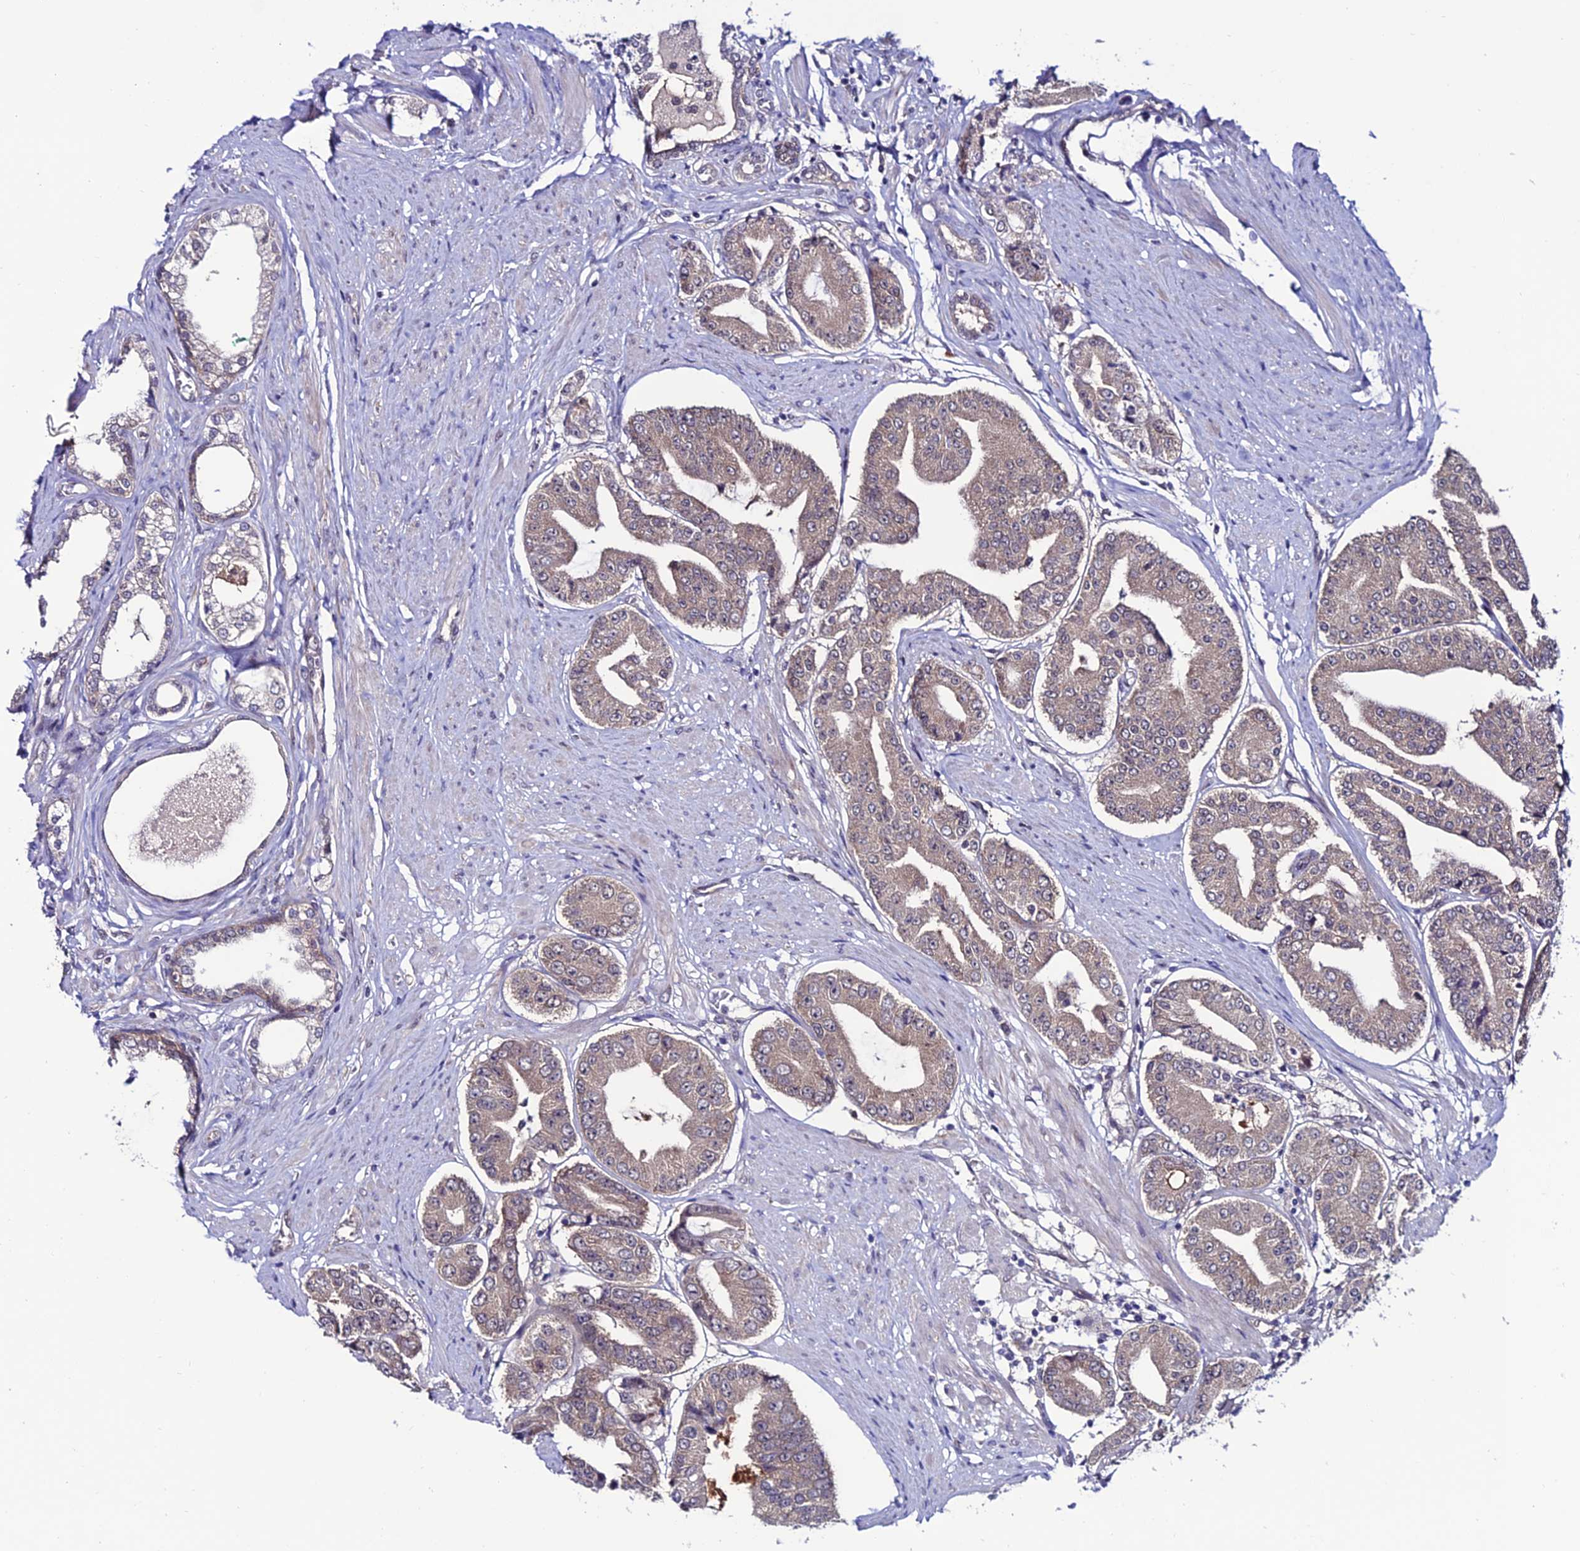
{"staining": {"intensity": "weak", "quantity": ">75%", "location": "cytoplasmic/membranous"}, "tissue": "prostate cancer", "cell_type": "Tumor cells", "image_type": "cancer", "snomed": [{"axis": "morphology", "description": "Adenocarcinoma, High grade"}, {"axis": "topography", "description": "Prostate"}], "caption": "Approximately >75% of tumor cells in prostate cancer (high-grade adenocarcinoma) show weak cytoplasmic/membranous protein positivity as visualized by brown immunohistochemical staining.", "gene": "FZD8", "patient": {"sex": "male", "age": 63}}